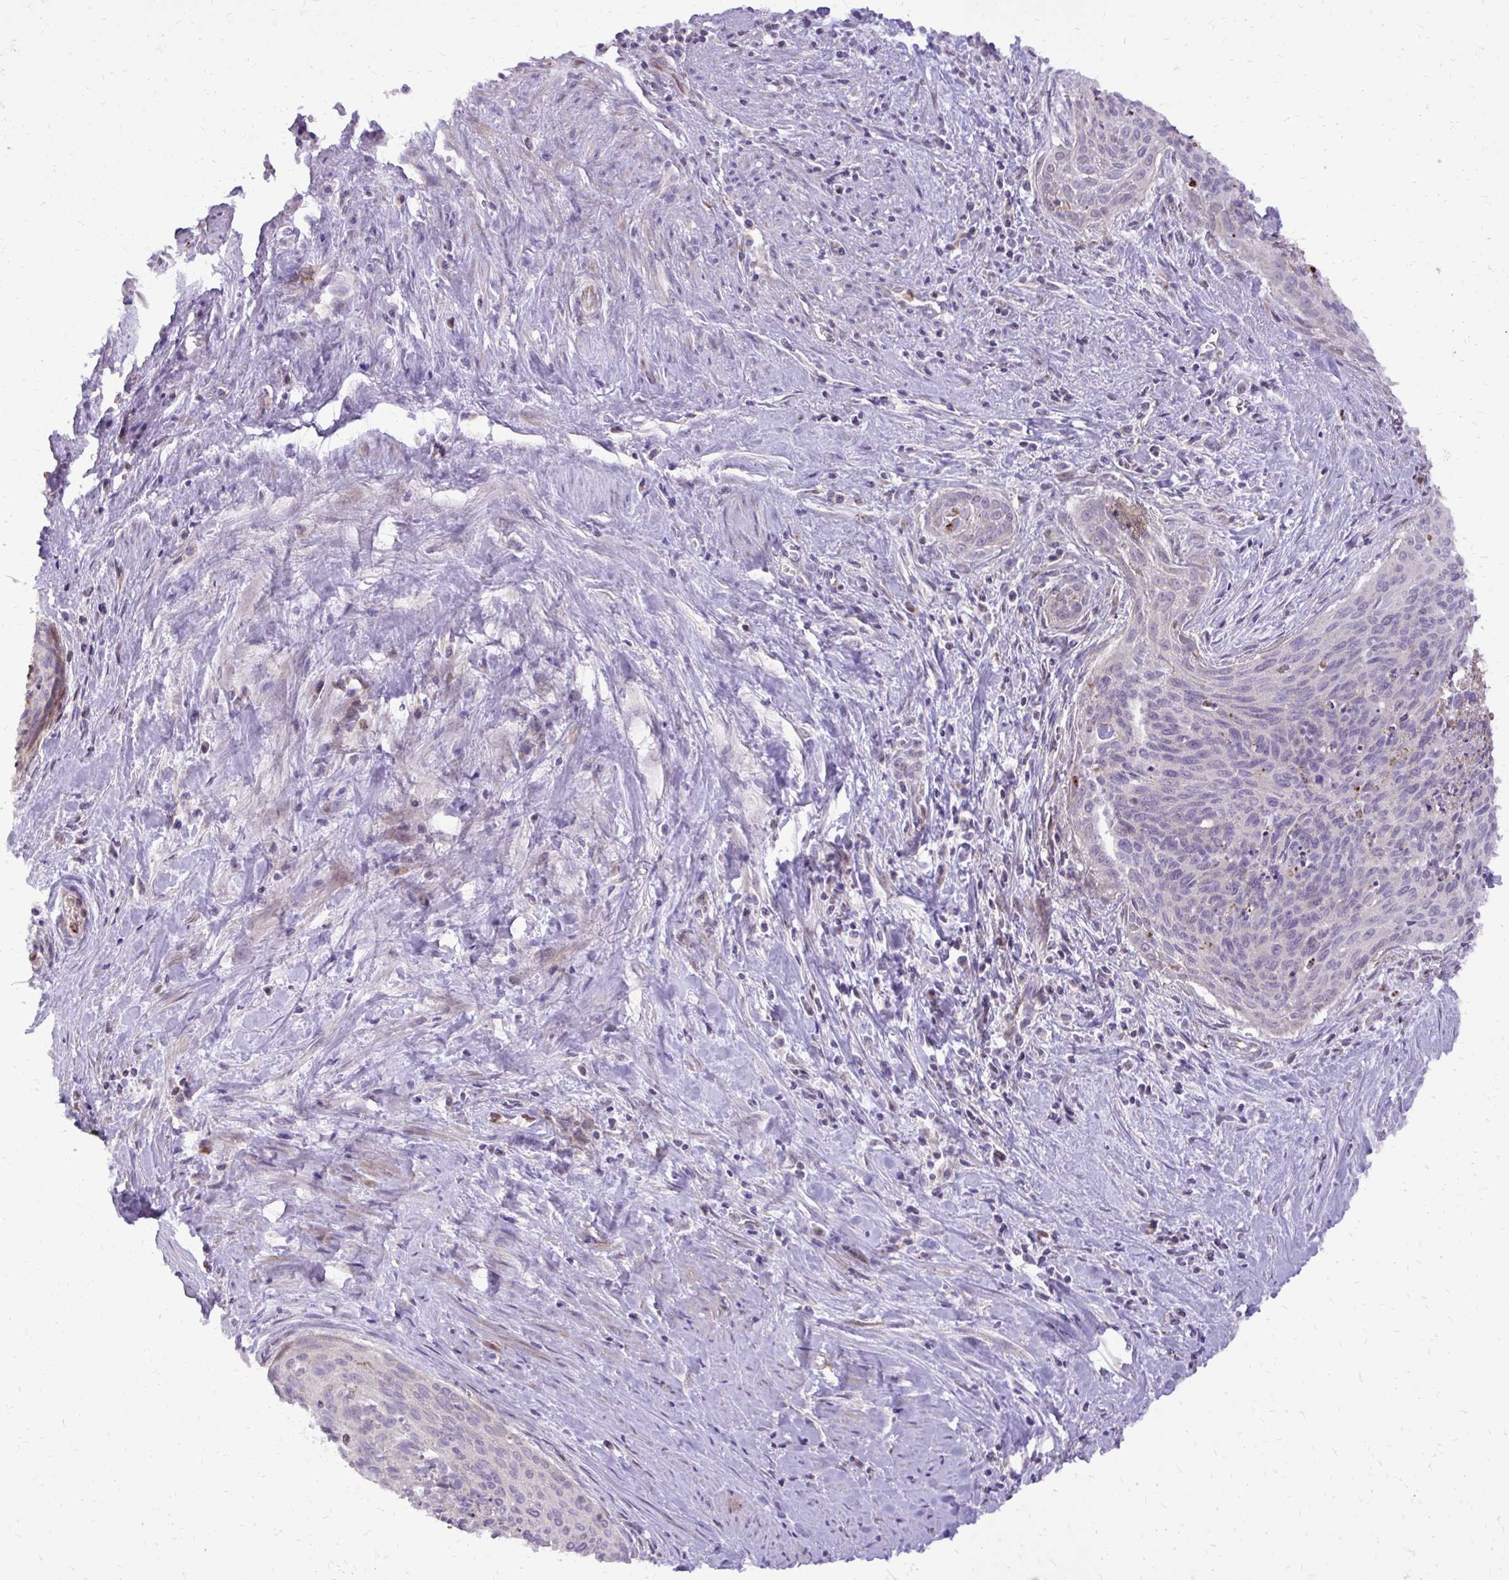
{"staining": {"intensity": "weak", "quantity": "<25%", "location": "cytoplasmic/membranous"}, "tissue": "cervical cancer", "cell_type": "Tumor cells", "image_type": "cancer", "snomed": [{"axis": "morphology", "description": "Squamous cell carcinoma, NOS"}, {"axis": "topography", "description": "Cervix"}], "caption": "The histopathology image exhibits no significant positivity in tumor cells of cervical squamous cell carcinoma. (DAB (3,3'-diaminobenzidine) IHC with hematoxylin counter stain).", "gene": "ABCC3", "patient": {"sex": "female", "age": 55}}